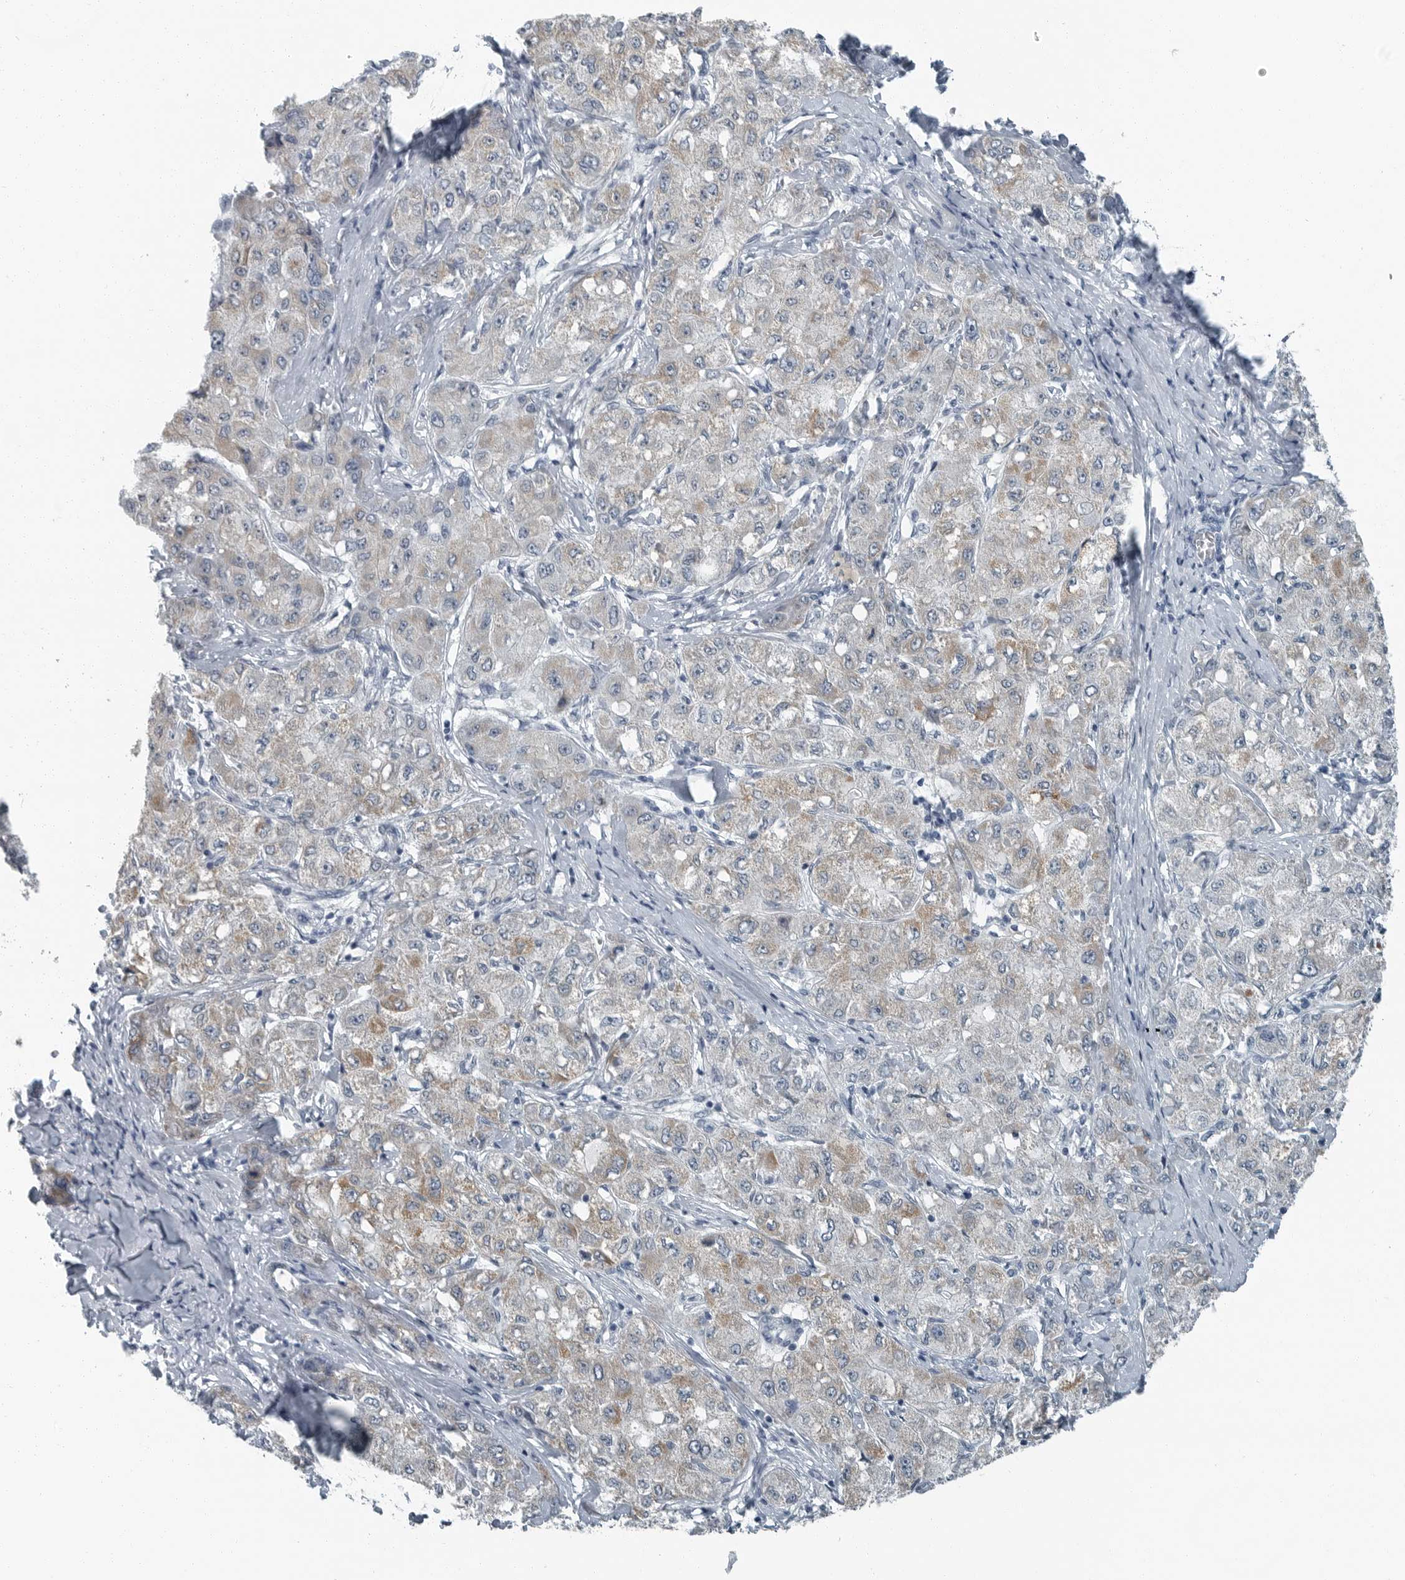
{"staining": {"intensity": "moderate", "quantity": "<25%", "location": "cytoplasmic/membranous"}, "tissue": "liver cancer", "cell_type": "Tumor cells", "image_type": "cancer", "snomed": [{"axis": "morphology", "description": "Carcinoma, Hepatocellular, NOS"}, {"axis": "topography", "description": "Liver"}], "caption": "Immunohistochemistry (IHC) (DAB) staining of liver hepatocellular carcinoma reveals moderate cytoplasmic/membranous protein expression in about <25% of tumor cells. (brown staining indicates protein expression, while blue staining denotes nuclei).", "gene": "ZPBP2", "patient": {"sex": "male", "age": 80}}